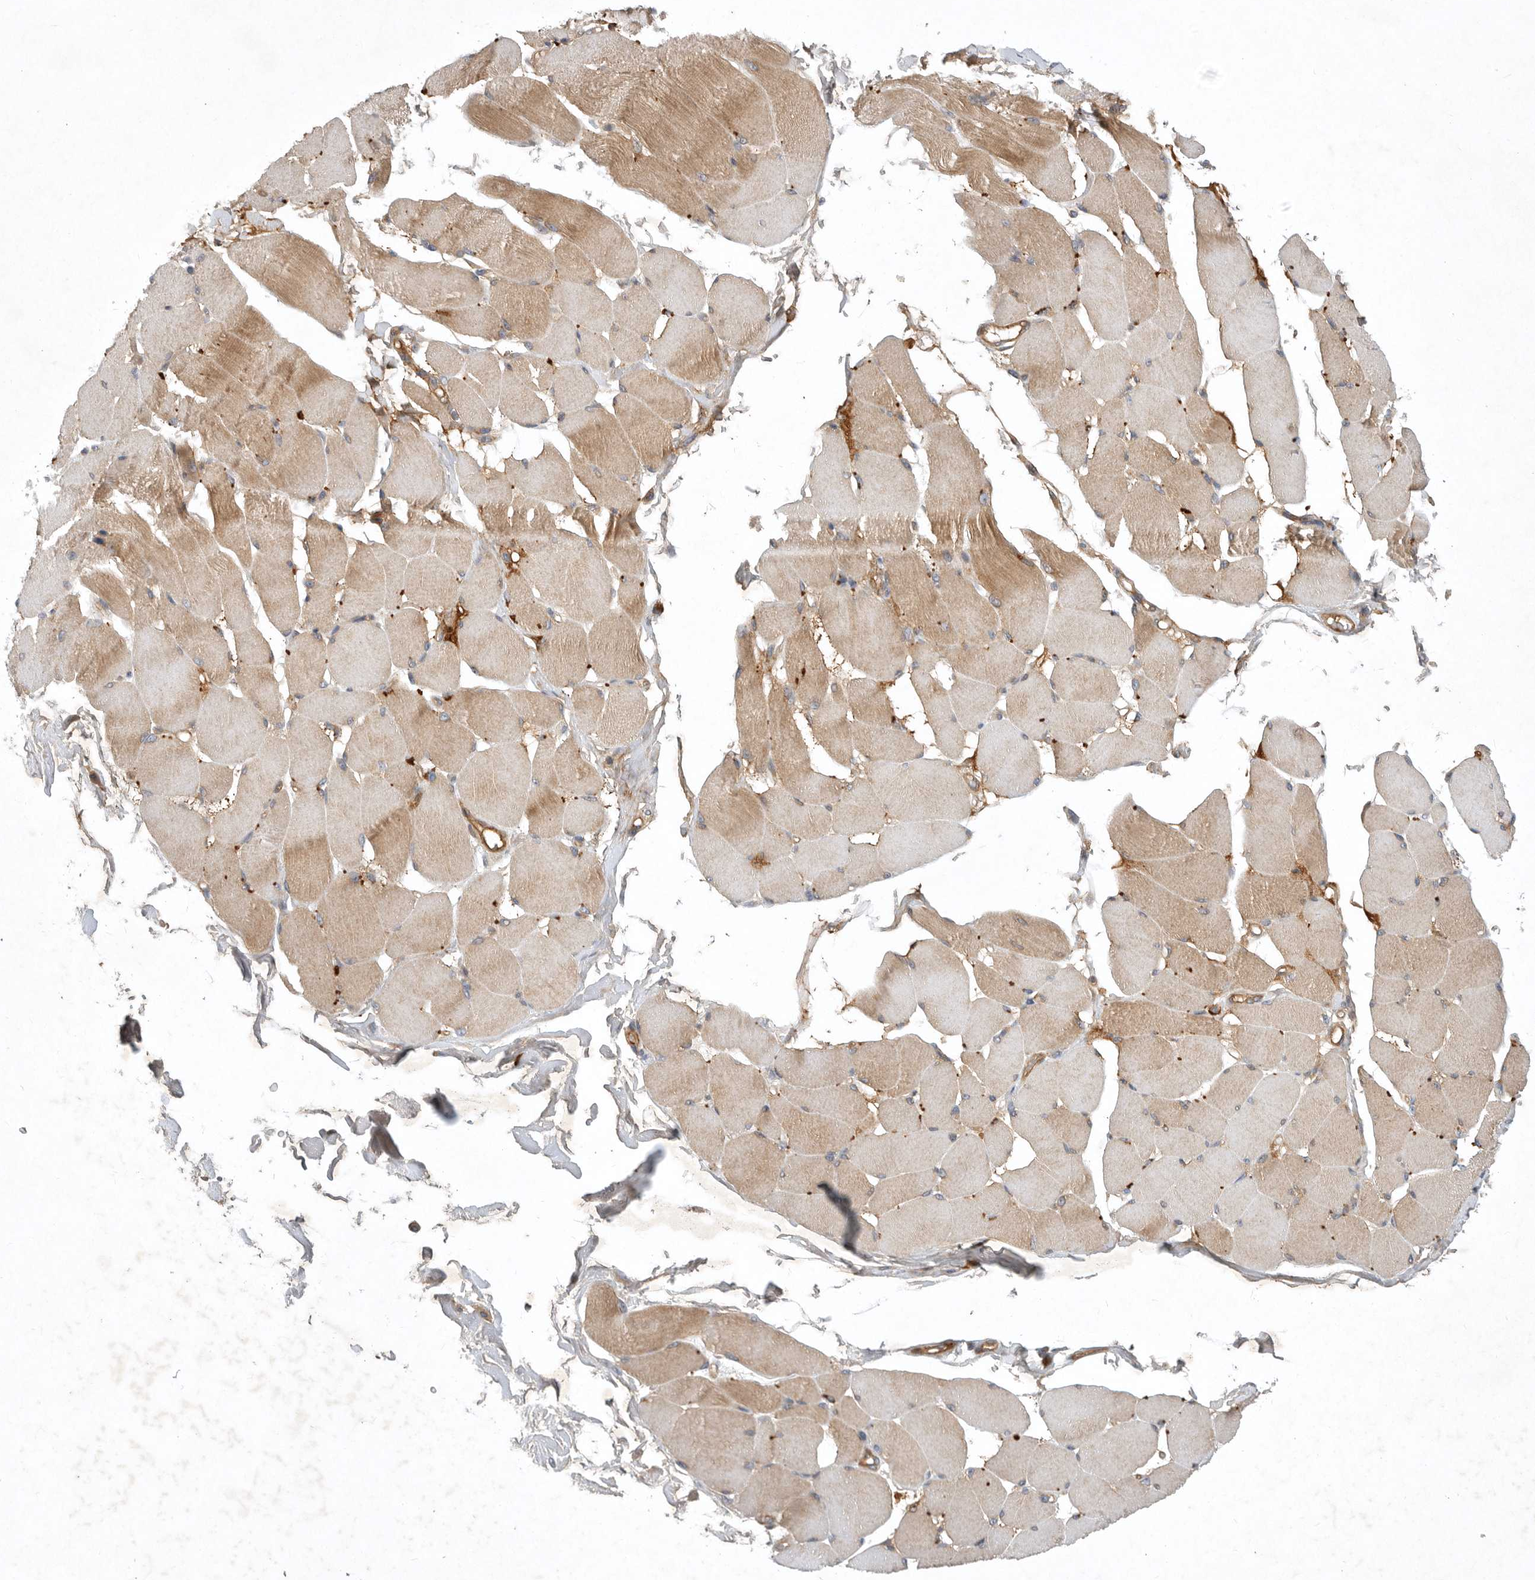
{"staining": {"intensity": "moderate", "quantity": ">75%", "location": "cytoplasmic/membranous"}, "tissue": "skeletal muscle", "cell_type": "Myocytes", "image_type": "normal", "snomed": [{"axis": "morphology", "description": "Normal tissue, NOS"}, {"axis": "topography", "description": "Skin"}, {"axis": "topography", "description": "Skeletal muscle"}], "caption": "Brown immunohistochemical staining in benign skeletal muscle reveals moderate cytoplasmic/membranous expression in about >75% of myocytes. (DAB (3,3'-diaminobenzidine) = brown stain, brightfield microscopy at high magnification).", "gene": "MLPH", "patient": {"sex": "male", "age": 83}}